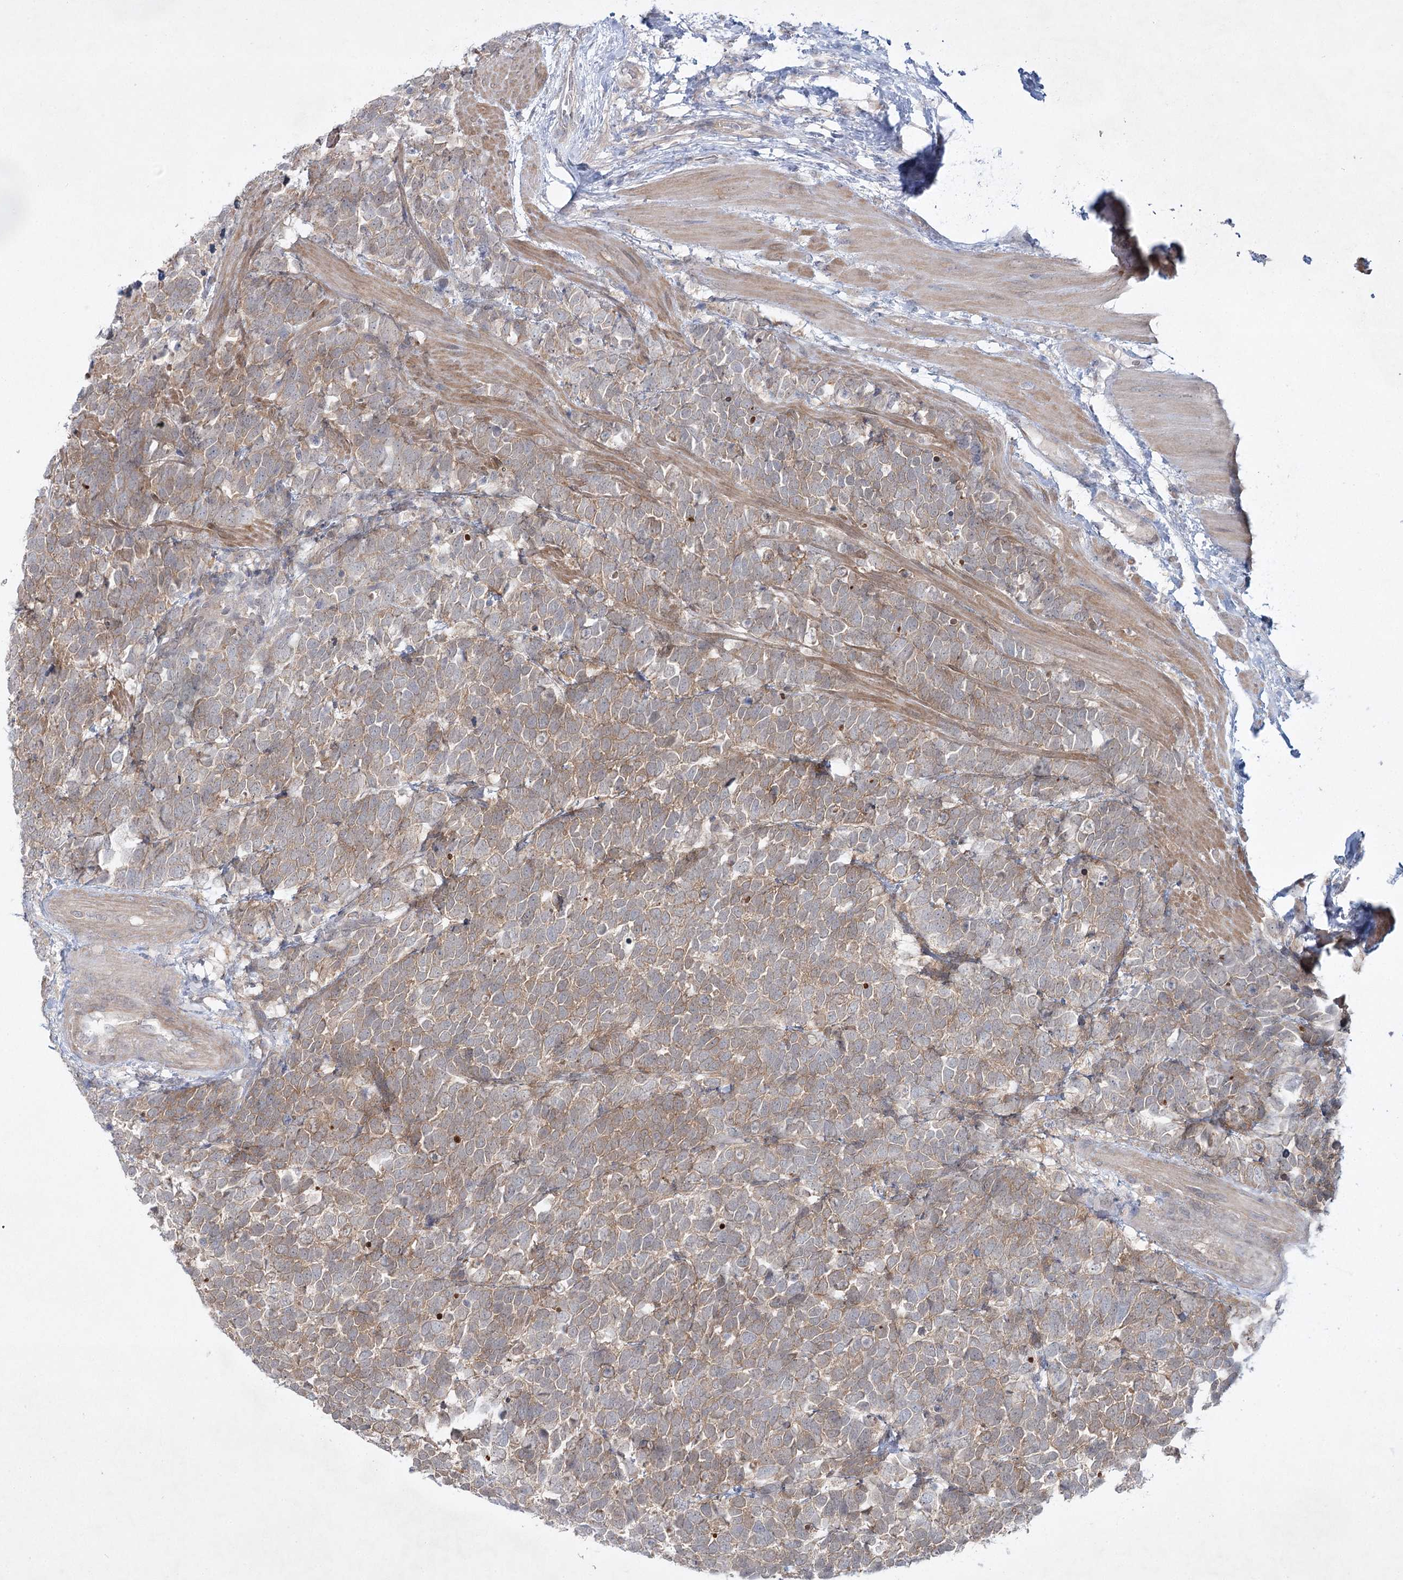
{"staining": {"intensity": "weak", "quantity": ">75%", "location": "cytoplasmic/membranous"}, "tissue": "urothelial cancer", "cell_type": "Tumor cells", "image_type": "cancer", "snomed": [{"axis": "morphology", "description": "Urothelial carcinoma, High grade"}, {"axis": "topography", "description": "Urinary bladder"}], "caption": "Immunohistochemistry (IHC) (DAB) staining of urothelial carcinoma (high-grade) displays weak cytoplasmic/membranous protein staining in about >75% of tumor cells.", "gene": "AAMDC", "patient": {"sex": "female", "age": 82}}